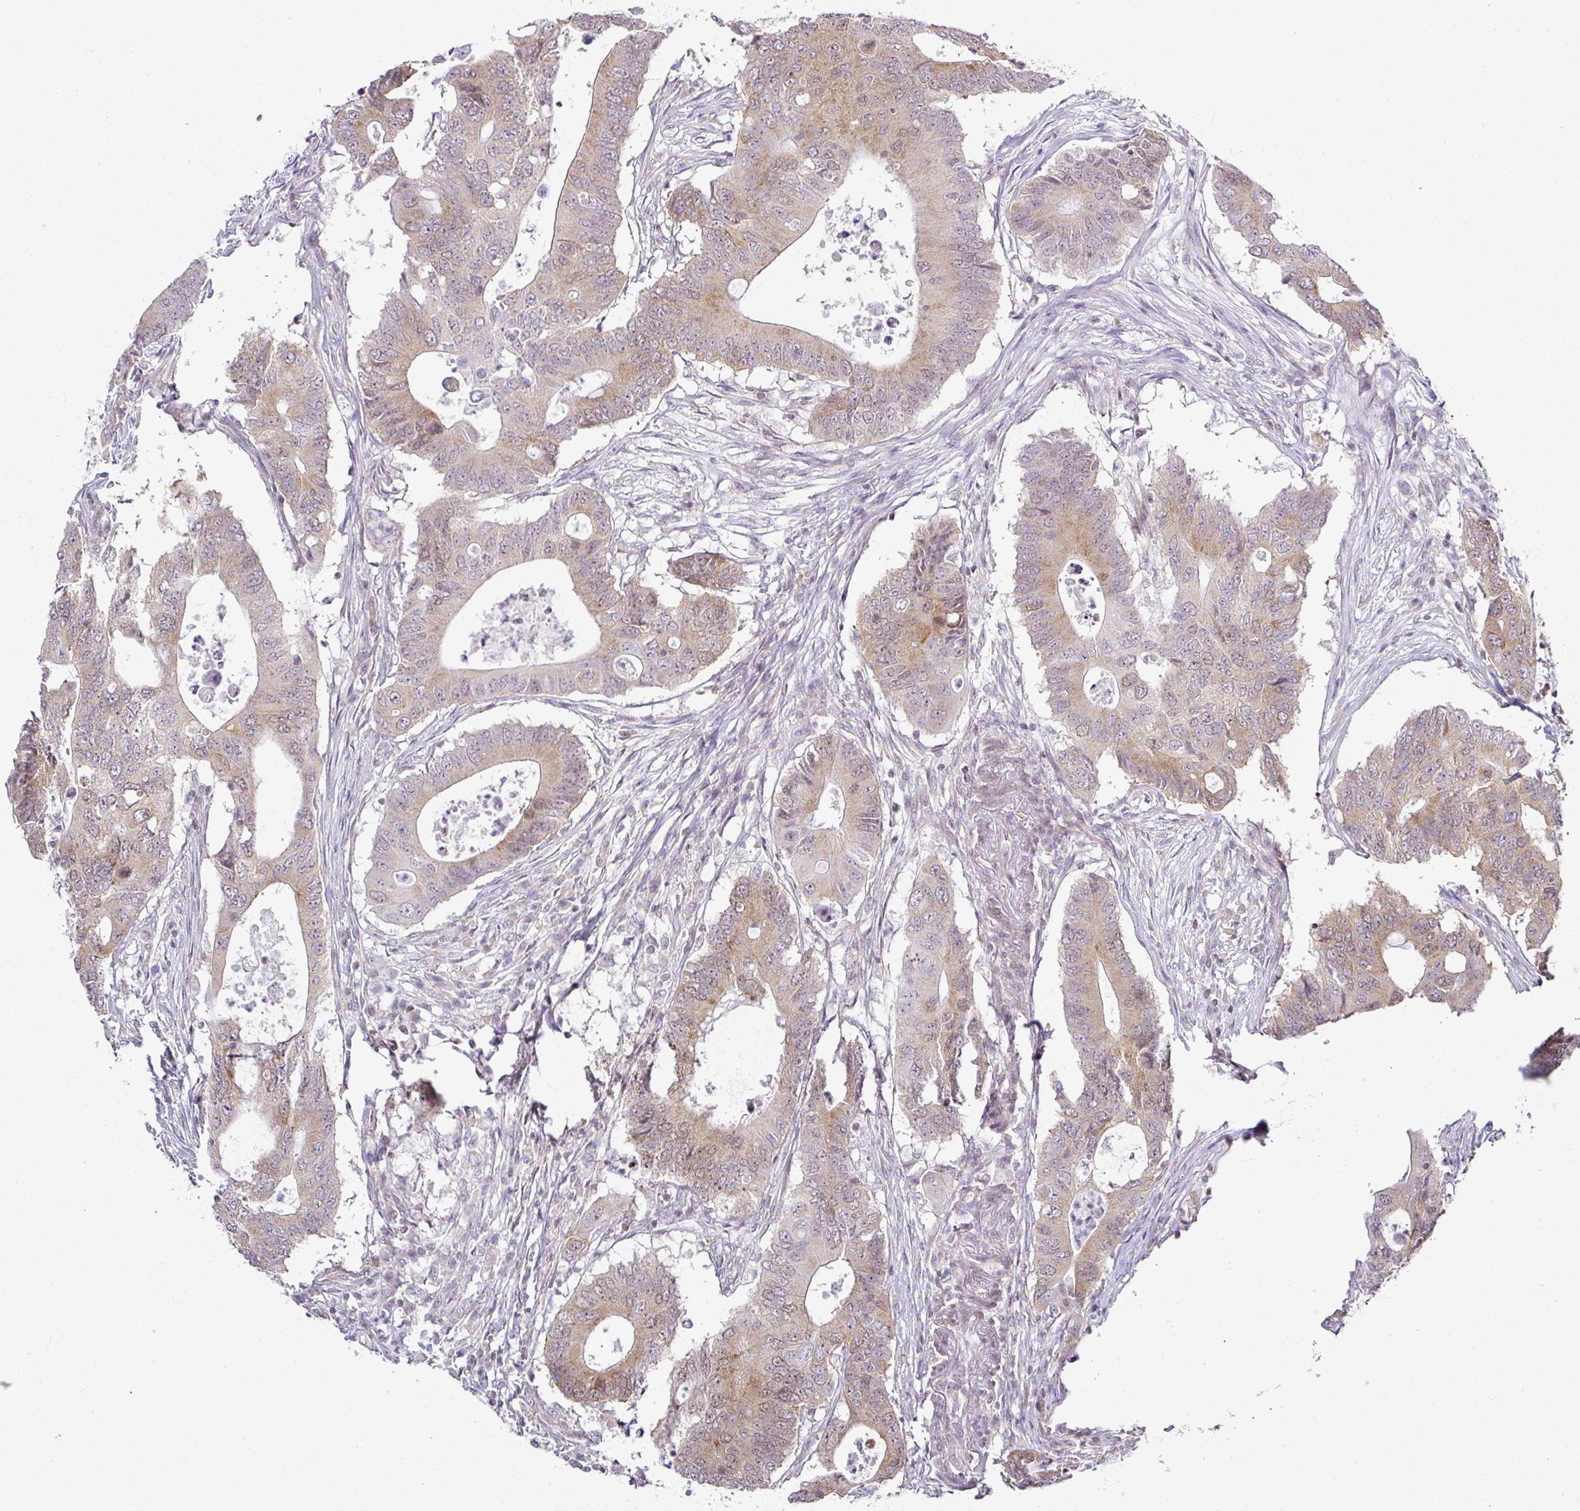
{"staining": {"intensity": "moderate", "quantity": "25%-75%", "location": "cytoplasmic/membranous,nuclear"}, "tissue": "colorectal cancer", "cell_type": "Tumor cells", "image_type": "cancer", "snomed": [{"axis": "morphology", "description": "Adenocarcinoma, NOS"}, {"axis": "topography", "description": "Colon"}], "caption": "Immunohistochemistry (IHC) (DAB (3,3'-diaminobenzidine)) staining of colorectal adenocarcinoma displays moderate cytoplasmic/membranous and nuclear protein positivity in about 25%-75% of tumor cells. (IHC, brightfield microscopy, high magnification).", "gene": "FAM32A", "patient": {"sex": "male", "age": 71}}